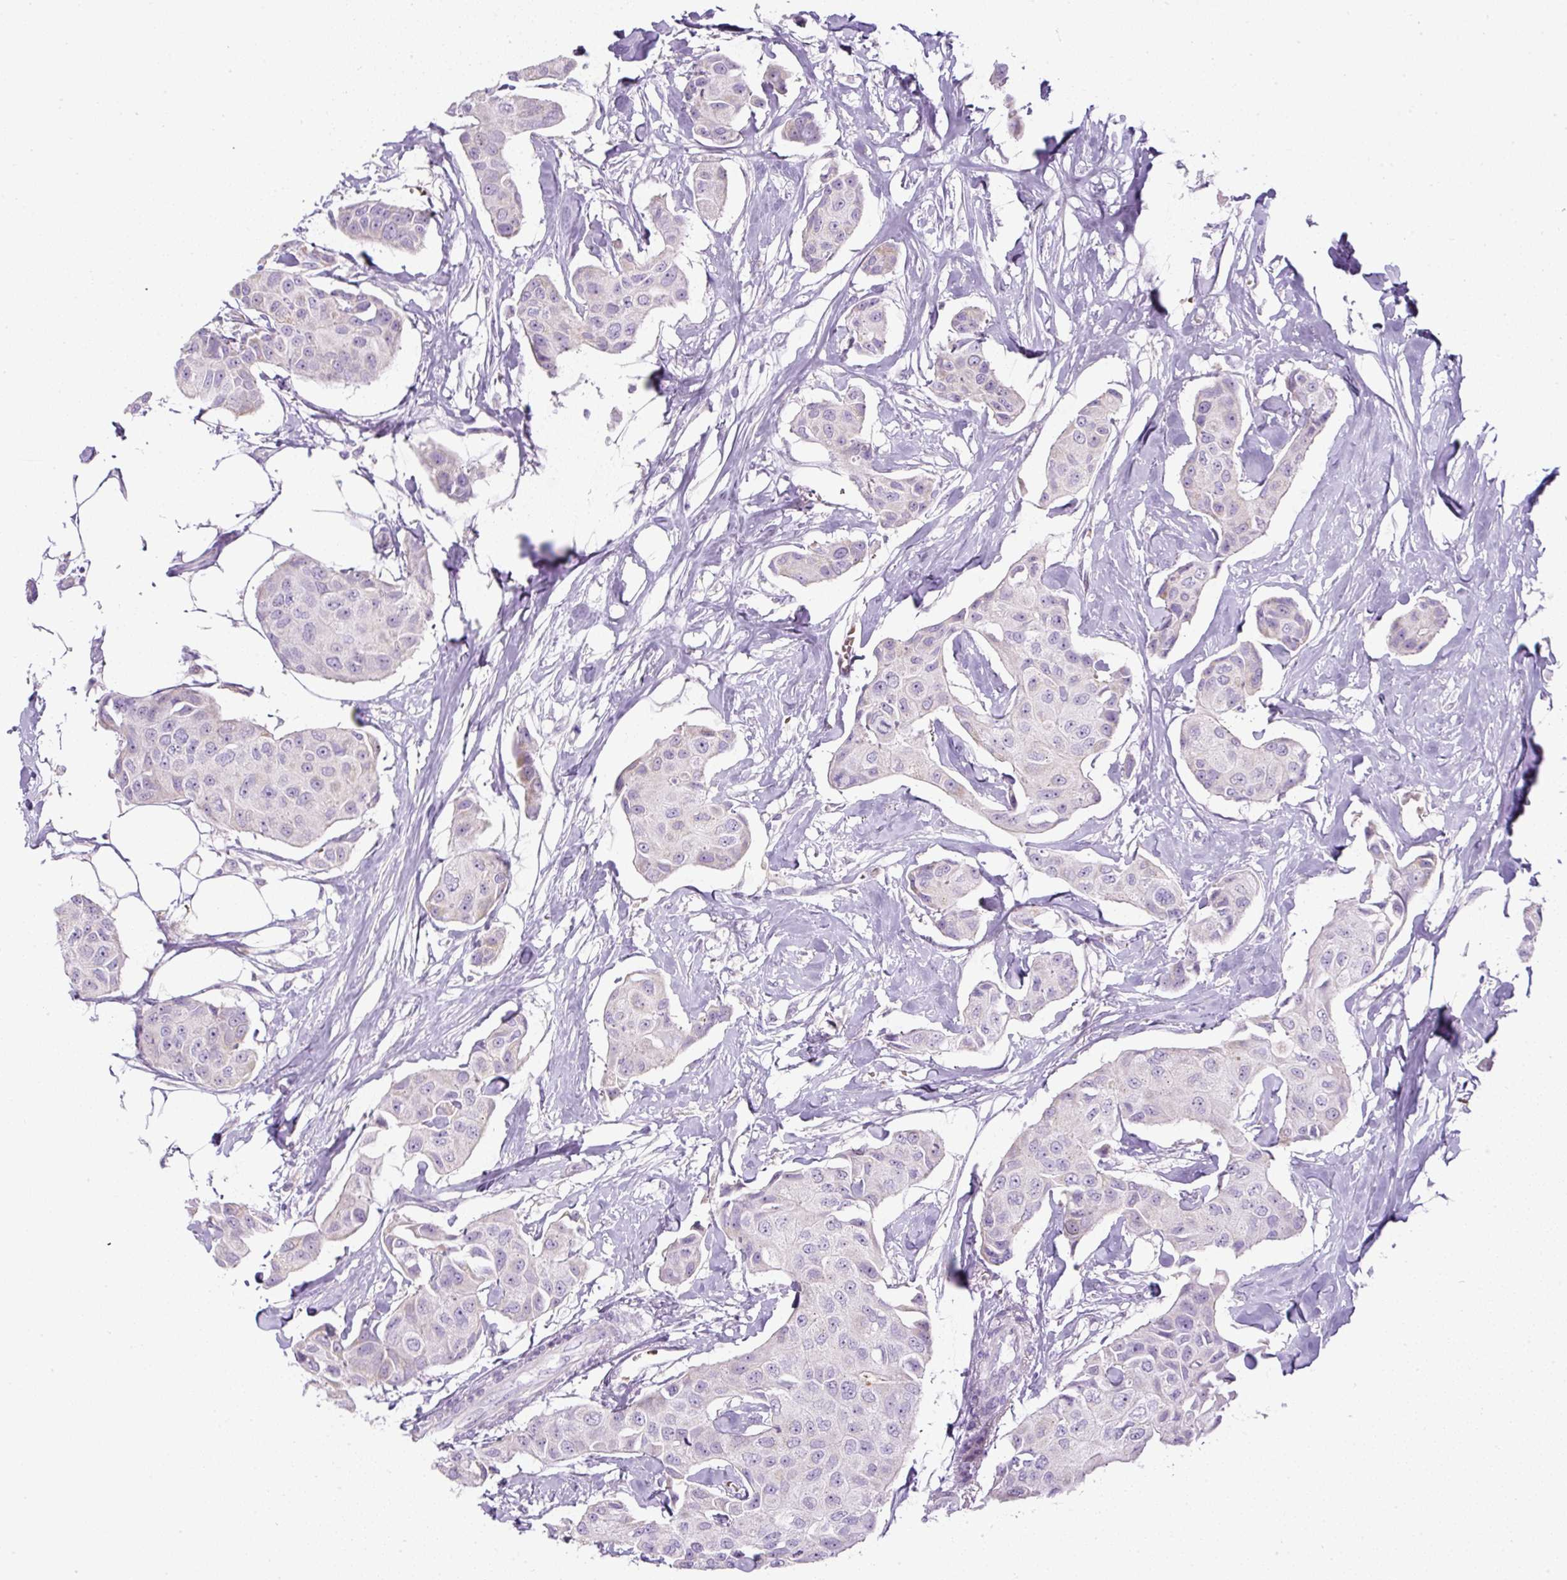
{"staining": {"intensity": "negative", "quantity": "none", "location": "none"}, "tissue": "breast cancer", "cell_type": "Tumor cells", "image_type": "cancer", "snomed": [{"axis": "morphology", "description": "Duct carcinoma"}, {"axis": "topography", "description": "Breast"}, {"axis": "topography", "description": "Lymph node"}], "caption": "Tumor cells show no significant protein positivity in breast intraductal carcinoma. (DAB immunohistochemistry (IHC) visualized using brightfield microscopy, high magnification).", "gene": "FGFBP3", "patient": {"sex": "female", "age": 80}}